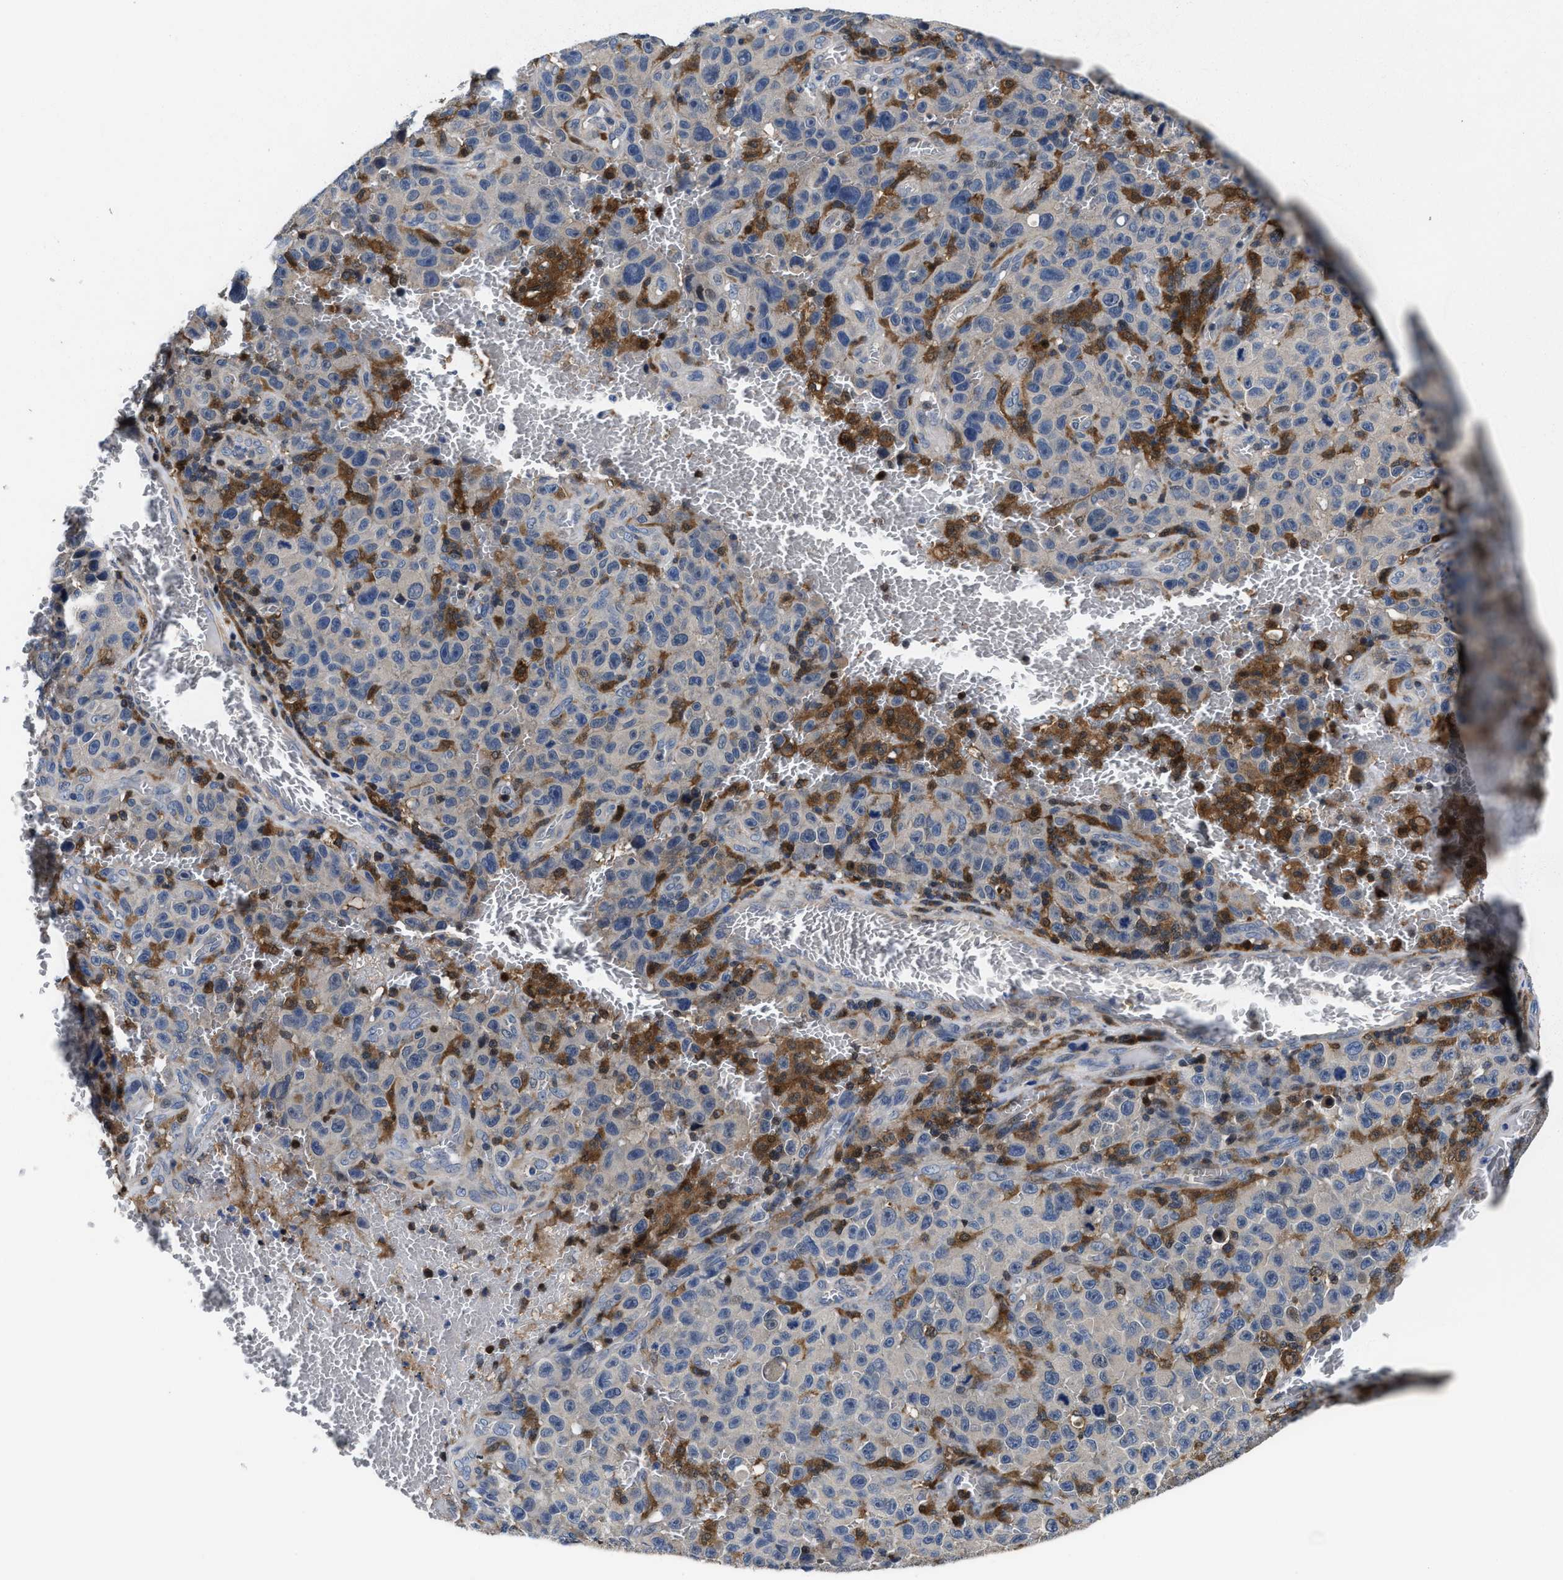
{"staining": {"intensity": "negative", "quantity": "none", "location": "none"}, "tissue": "melanoma", "cell_type": "Tumor cells", "image_type": "cancer", "snomed": [{"axis": "morphology", "description": "Malignant melanoma, NOS"}, {"axis": "topography", "description": "Skin"}], "caption": "IHC micrograph of human melanoma stained for a protein (brown), which displays no expression in tumor cells.", "gene": "RGS10", "patient": {"sex": "female", "age": 82}}